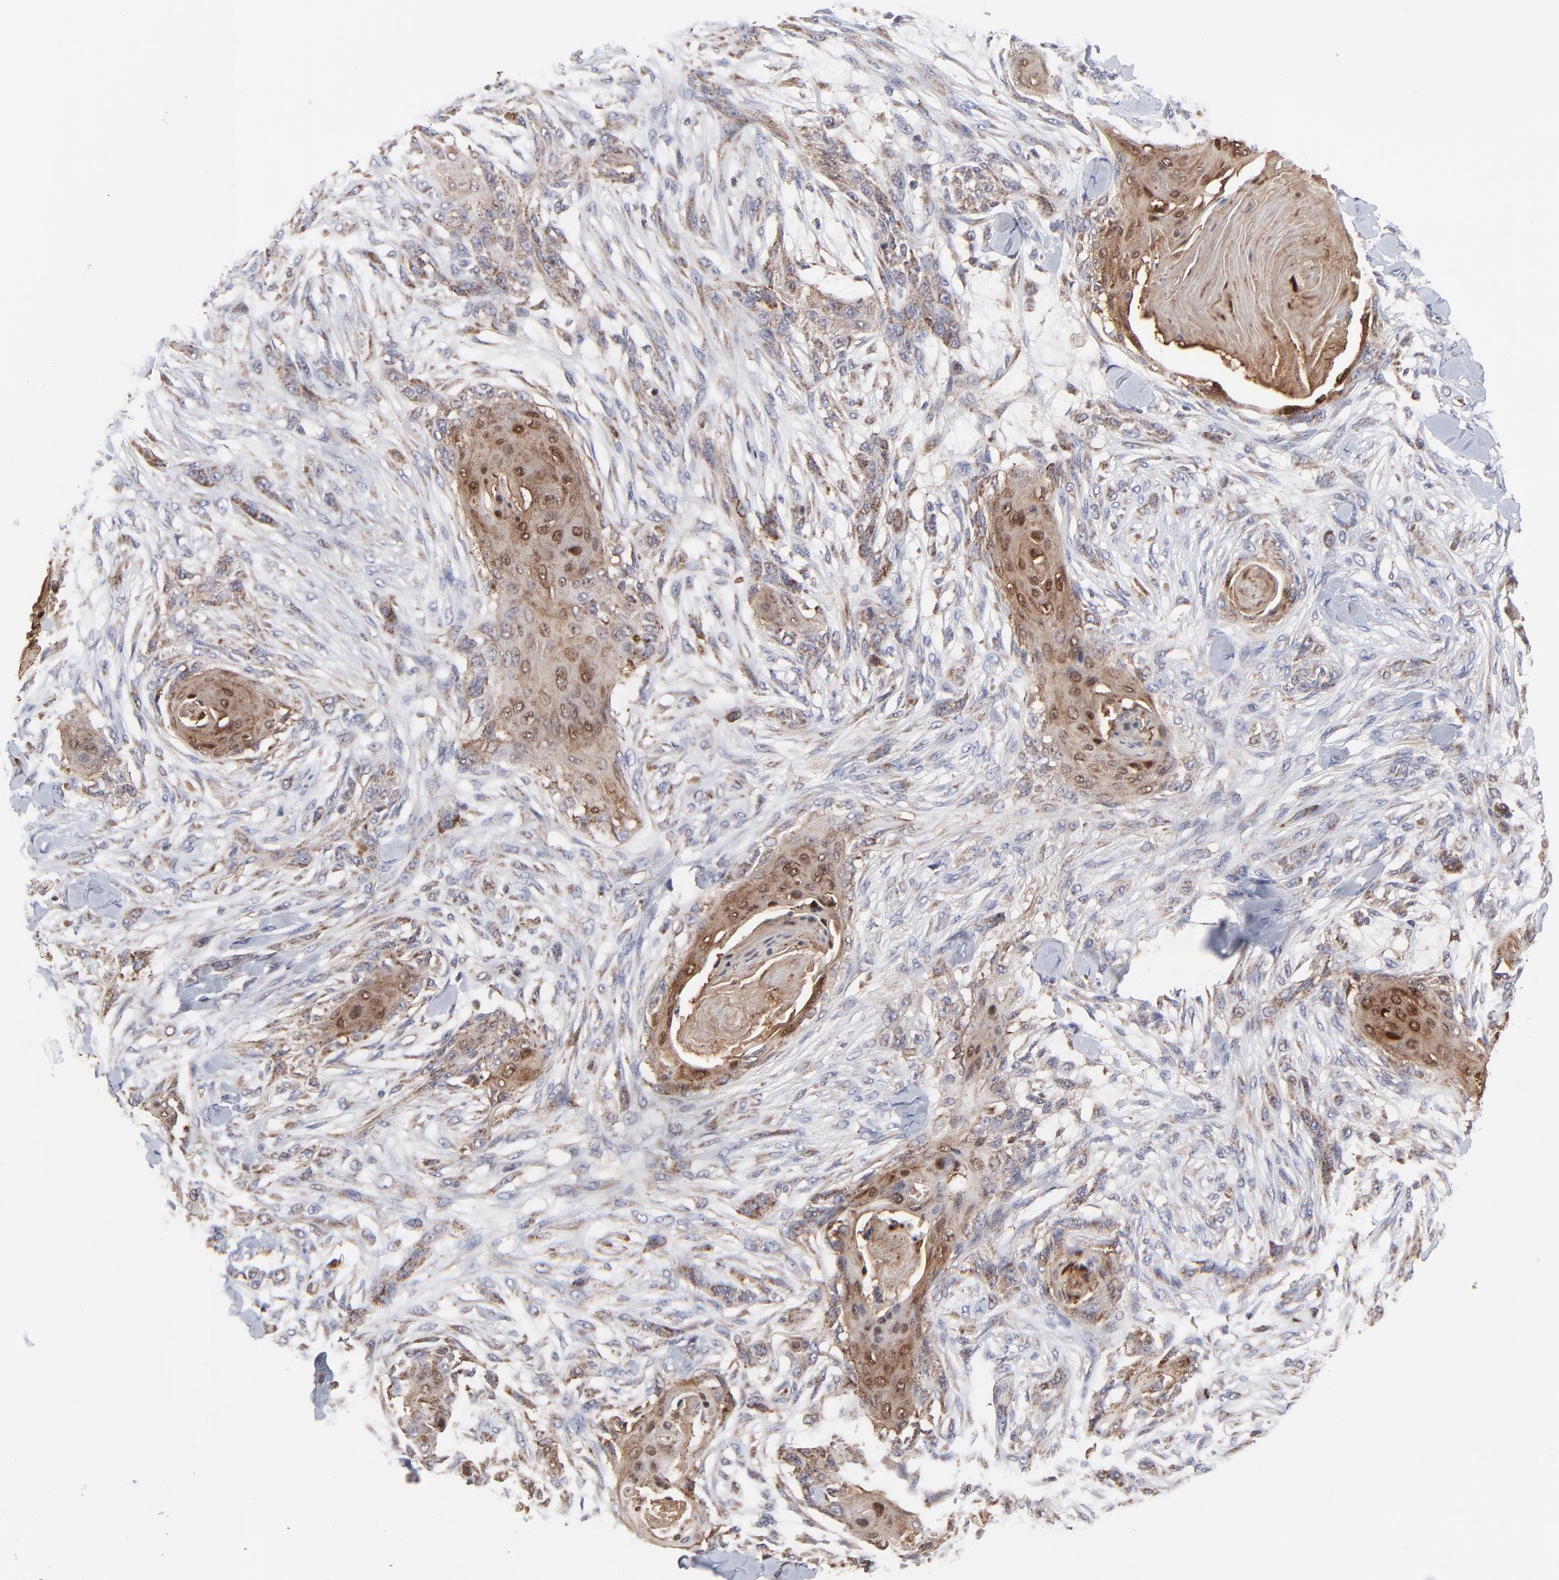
{"staining": {"intensity": "weak", "quantity": "25%-75%", "location": "cytoplasmic/membranous"}, "tissue": "skin cancer", "cell_type": "Tumor cells", "image_type": "cancer", "snomed": [{"axis": "morphology", "description": "Squamous cell carcinoma, NOS"}, {"axis": "topography", "description": "Skin"}], "caption": "Squamous cell carcinoma (skin) stained with a brown dye demonstrates weak cytoplasmic/membranous positive staining in approximately 25%-75% of tumor cells.", "gene": "ZNF550", "patient": {"sex": "female", "age": 59}}